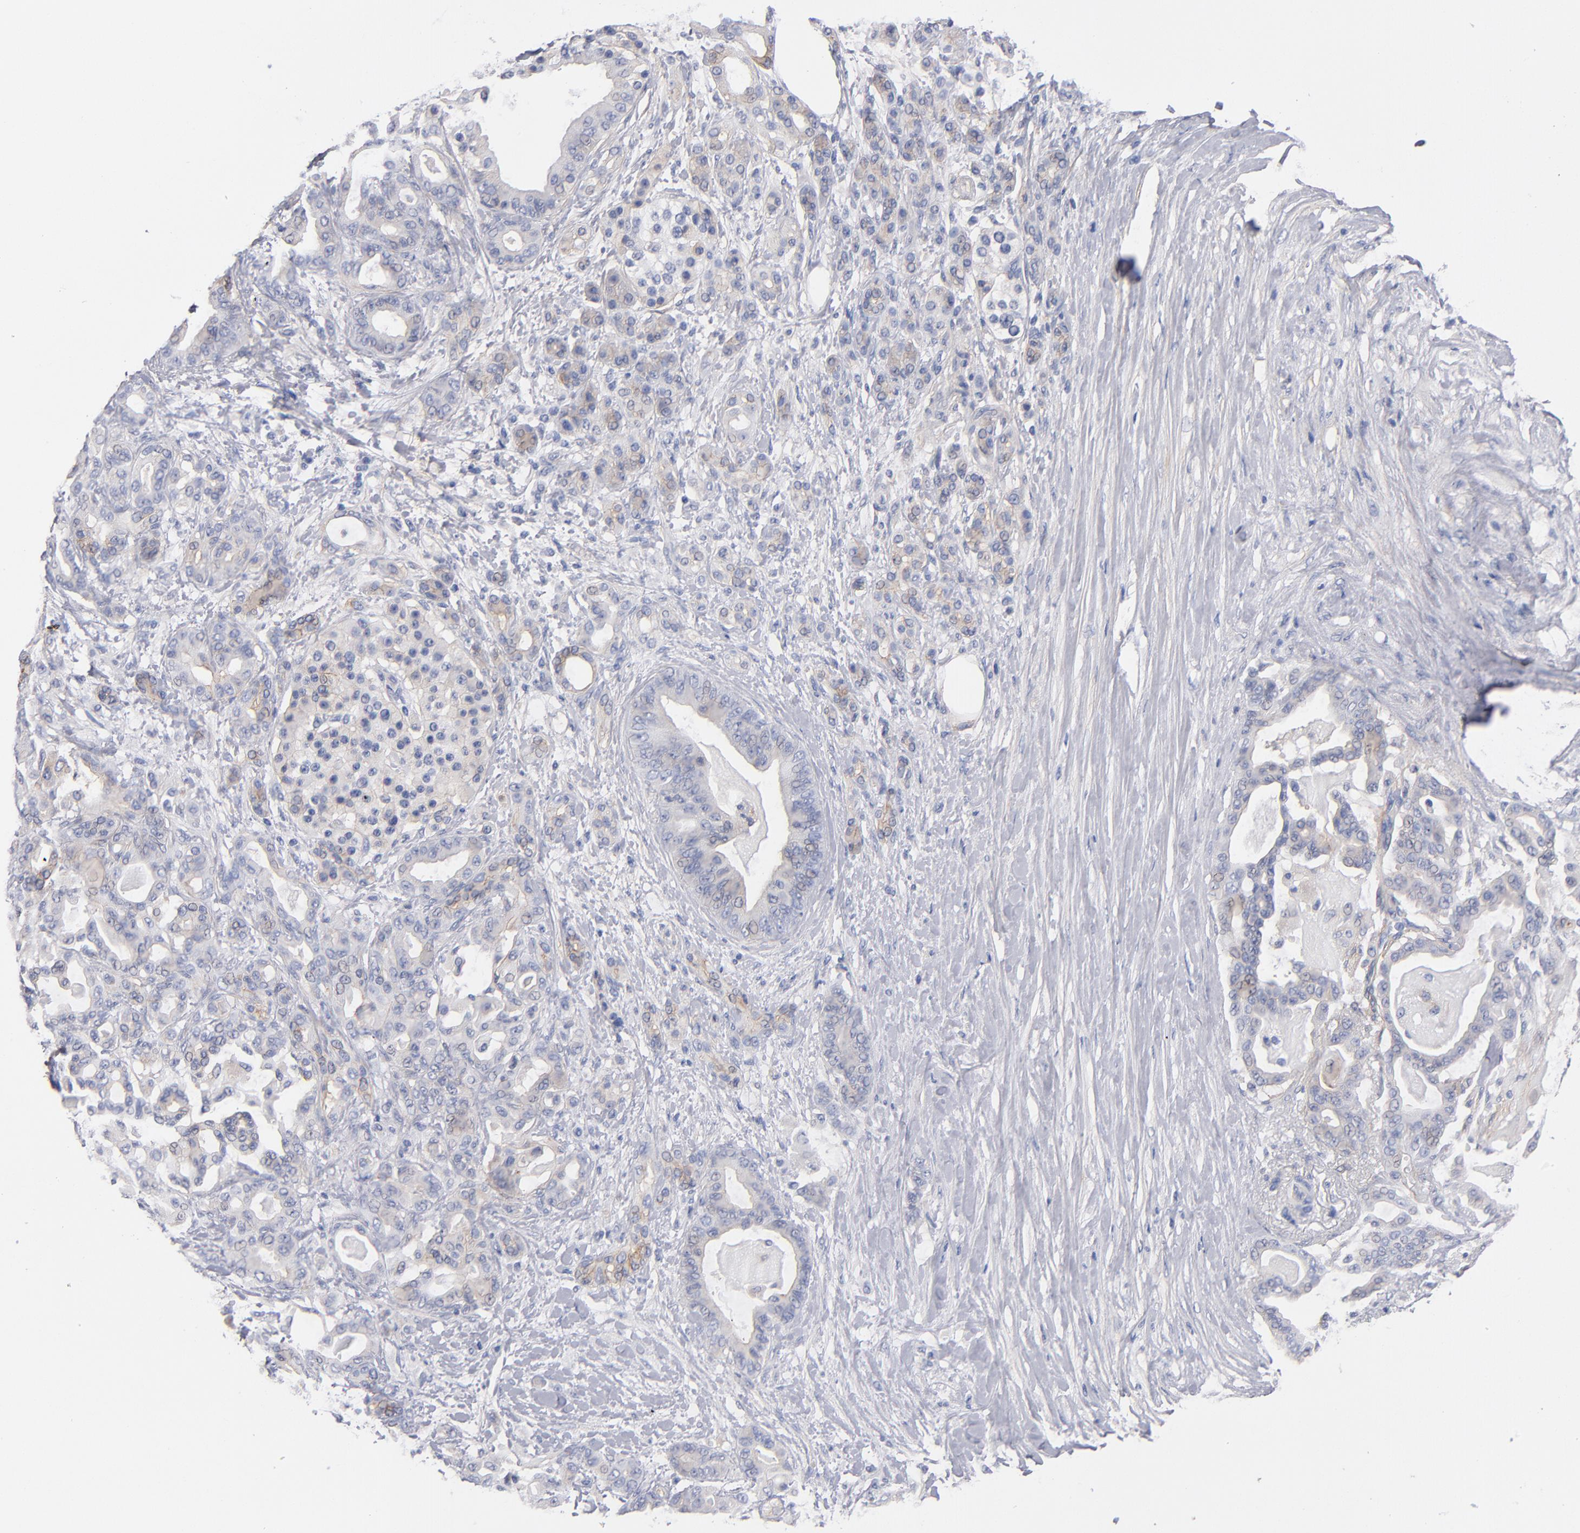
{"staining": {"intensity": "weak", "quantity": "<25%", "location": "cytoplasmic/membranous"}, "tissue": "pancreatic cancer", "cell_type": "Tumor cells", "image_type": "cancer", "snomed": [{"axis": "morphology", "description": "Adenocarcinoma, NOS"}, {"axis": "topography", "description": "Pancreas"}], "caption": "DAB (3,3'-diaminobenzidine) immunohistochemical staining of pancreatic cancer (adenocarcinoma) reveals no significant positivity in tumor cells.", "gene": "PLSCR4", "patient": {"sex": "male", "age": 63}}